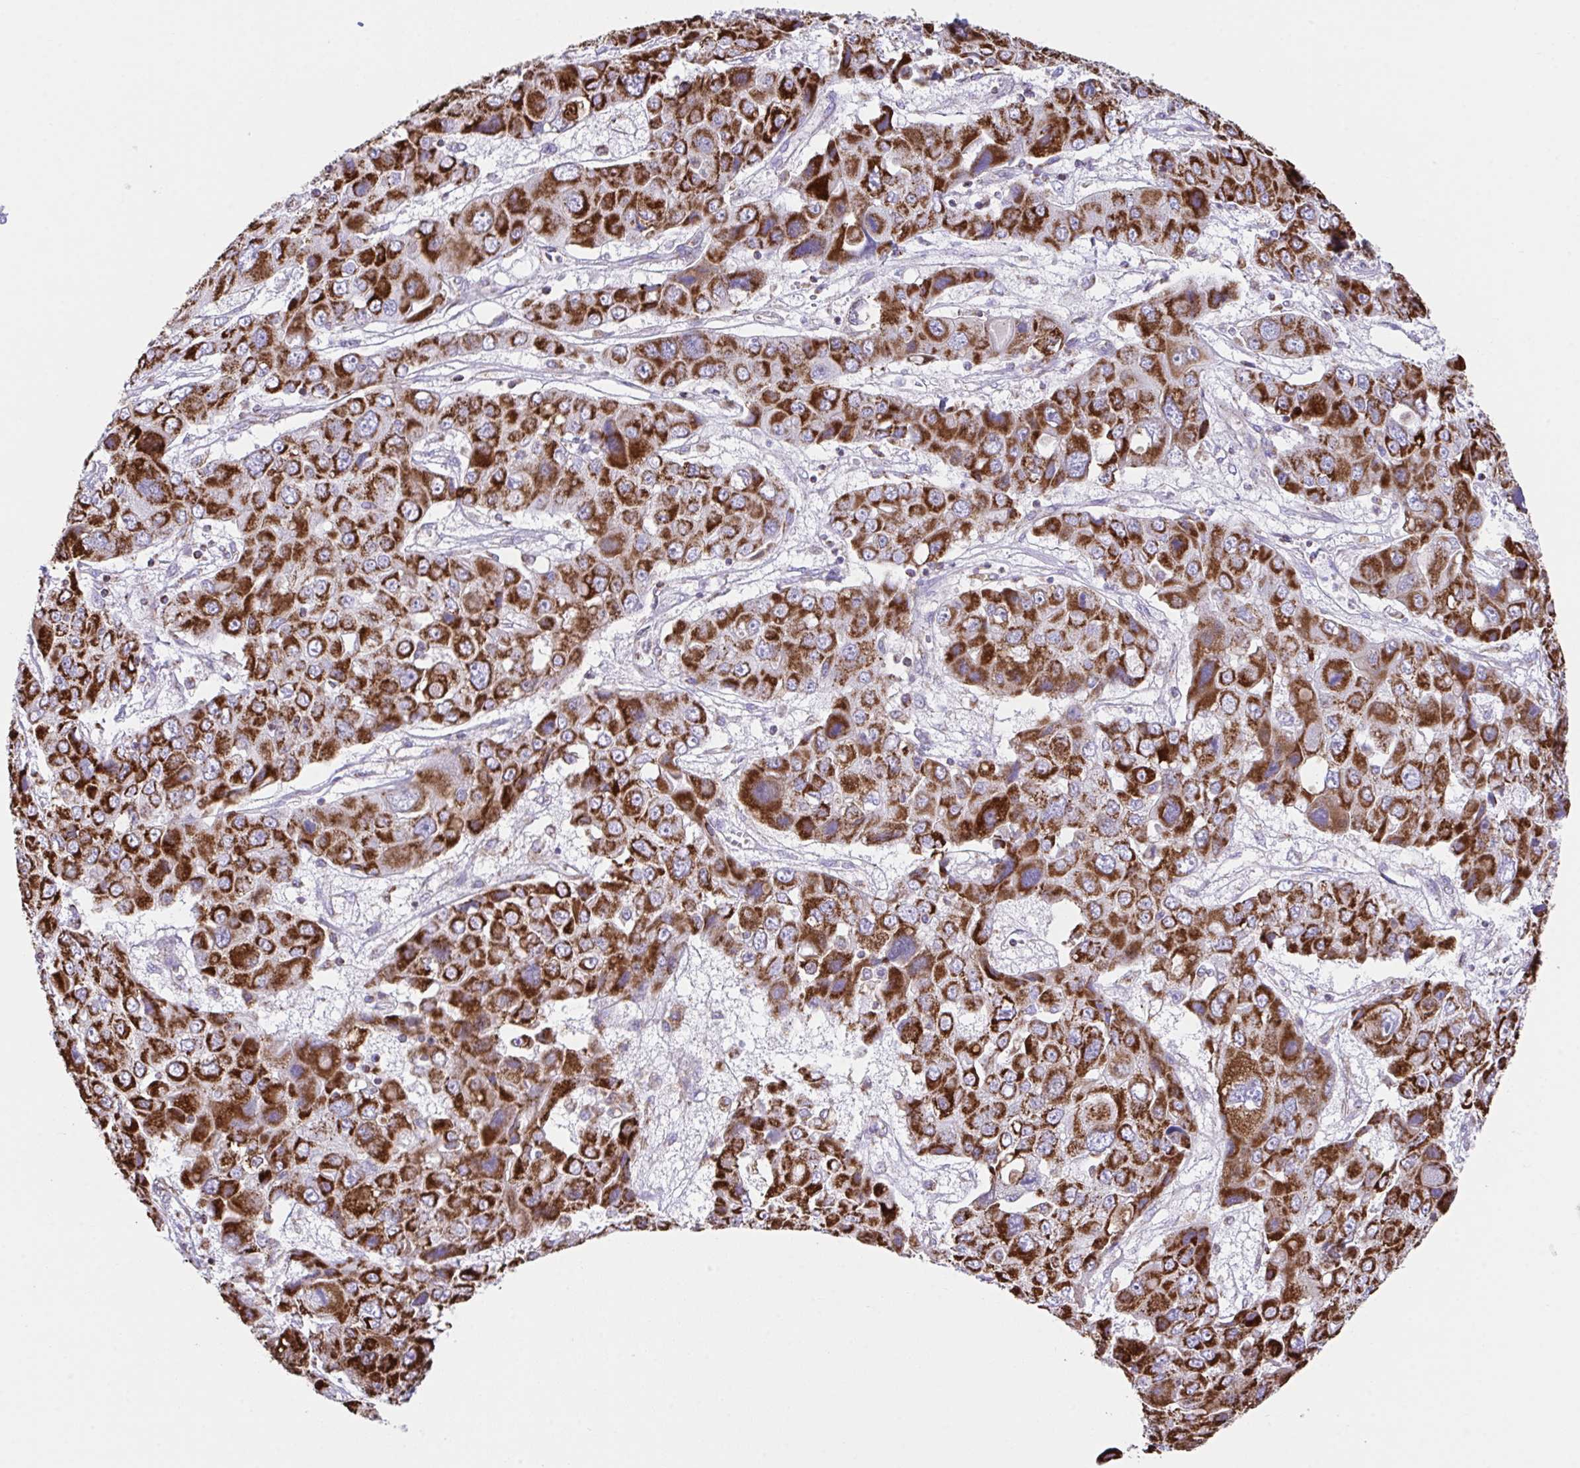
{"staining": {"intensity": "strong", "quantity": ">75%", "location": "cytoplasmic/membranous"}, "tissue": "liver cancer", "cell_type": "Tumor cells", "image_type": "cancer", "snomed": [{"axis": "morphology", "description": "Cholangiocarcinoma"}, {"axis": "topography", "description": "Liver"}], "caption": "IHC (DAB) staining of human liver cancer reveals strong cytoplasmic/membranous protein staining in approximately >75% of tumor cells.", "gene": "PCMTD2", "patient": {"sex": "male", "age": 67}}